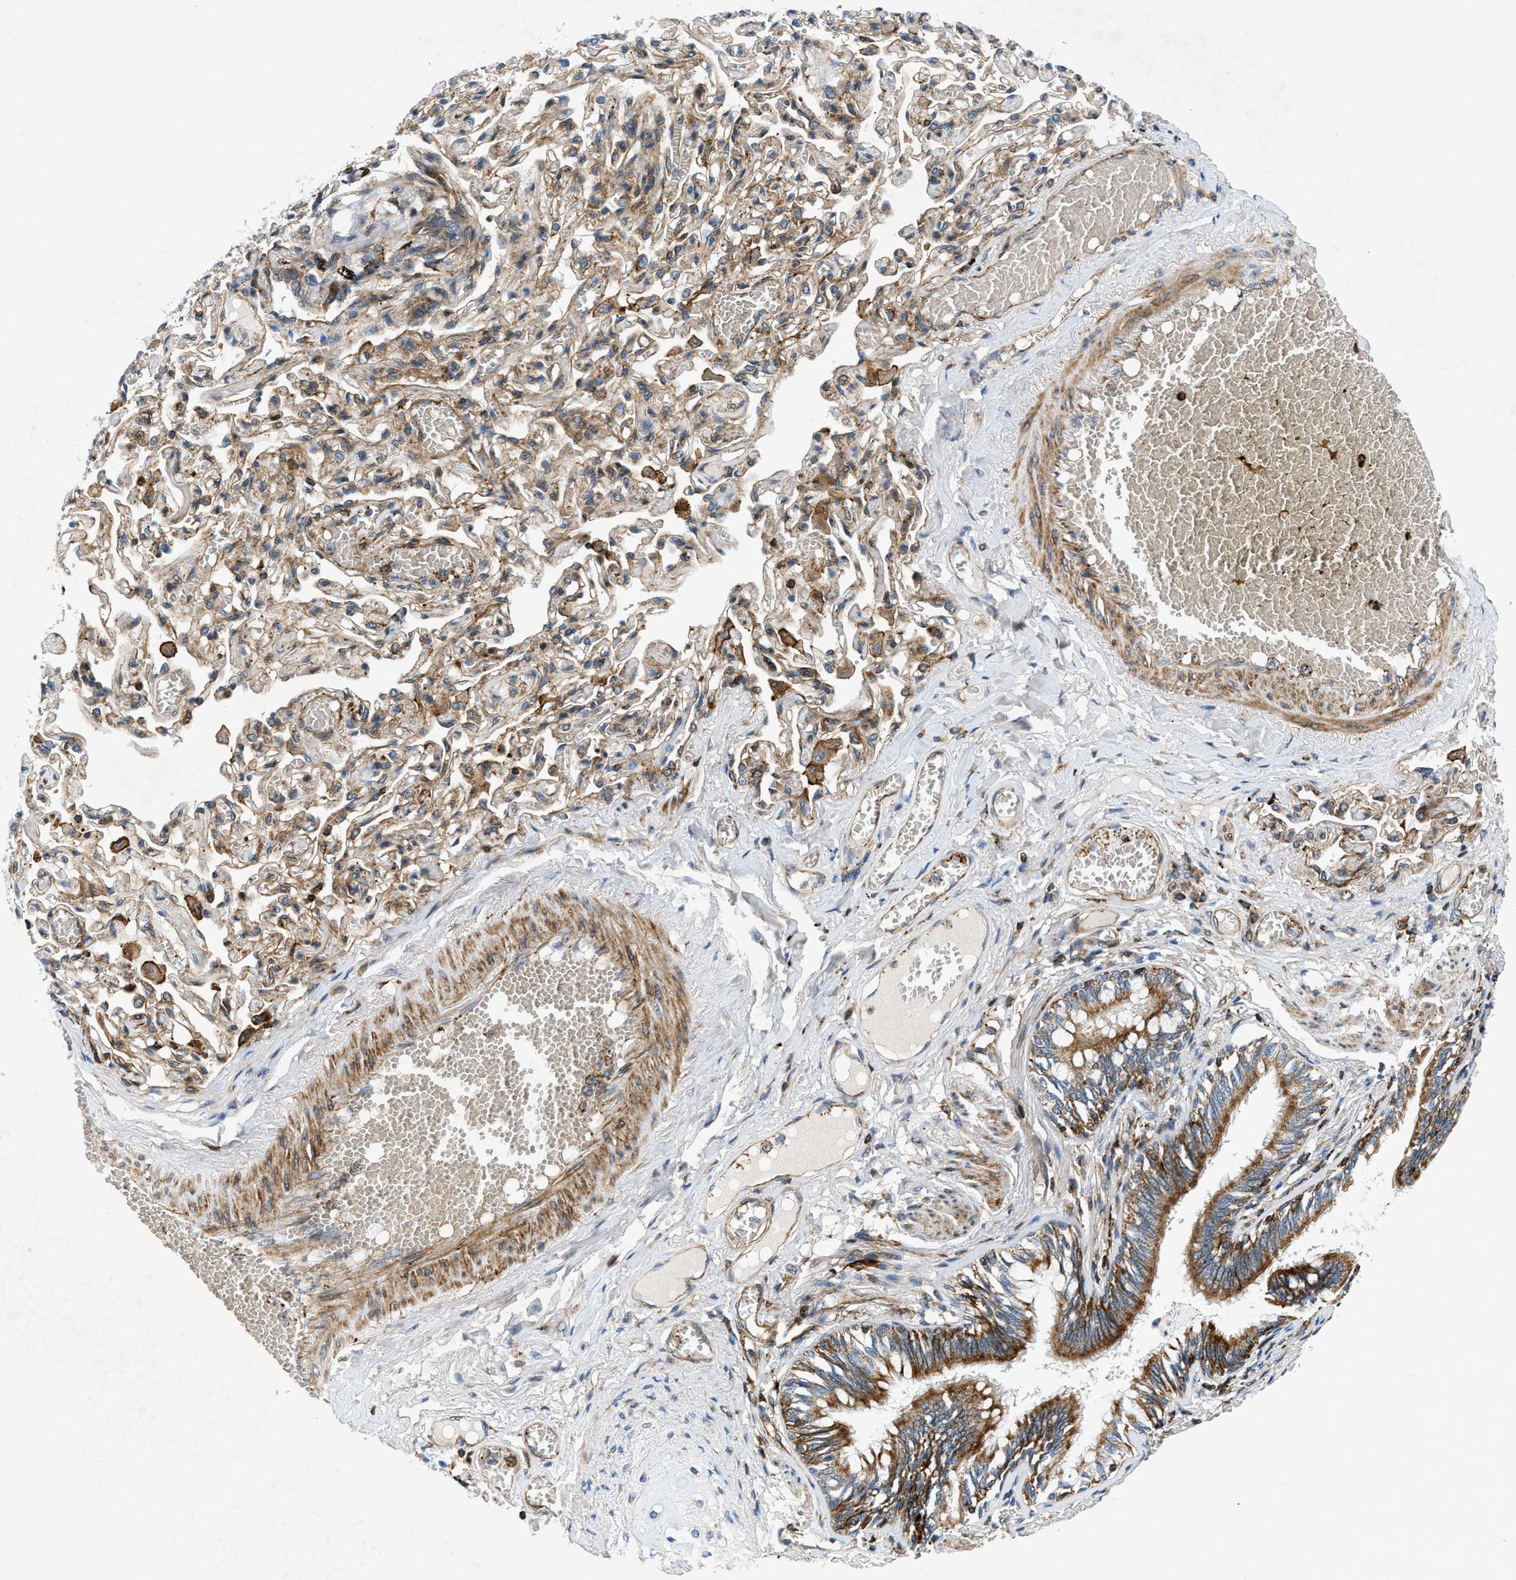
{"staining": {"intensity": "moderate", "quantity": ">75%", "location": "cytoplasmic/membranous"}, "tissue": "bronchus", "cell_type": "Respiratory epithelial cells", "image_type": "normal", "snomed": [{"axis": "morphology", "description": "Normal tissue, NOS"}, {"axis": "morphology", "description": "Inflammation, NOS"}, {"axis": "topography", "description": "Cartilage tissue"}, {"axis": "topography", "description": "Lung"}], "caption": "DAB immunohistochemical staining of normal bronchus exhibits moderate cytoplasmic/membranous protein positivity in approximately >75% of respiratory epithelial cells. The protein of interest is stained brown, and the nuclei are stained in blue (DAB (3,3'-diaminobenzidine) IHC with brightfield microscopy, high magnification).", "gene": "DHODH", "patient": {"sex": "male", "age": 71}}